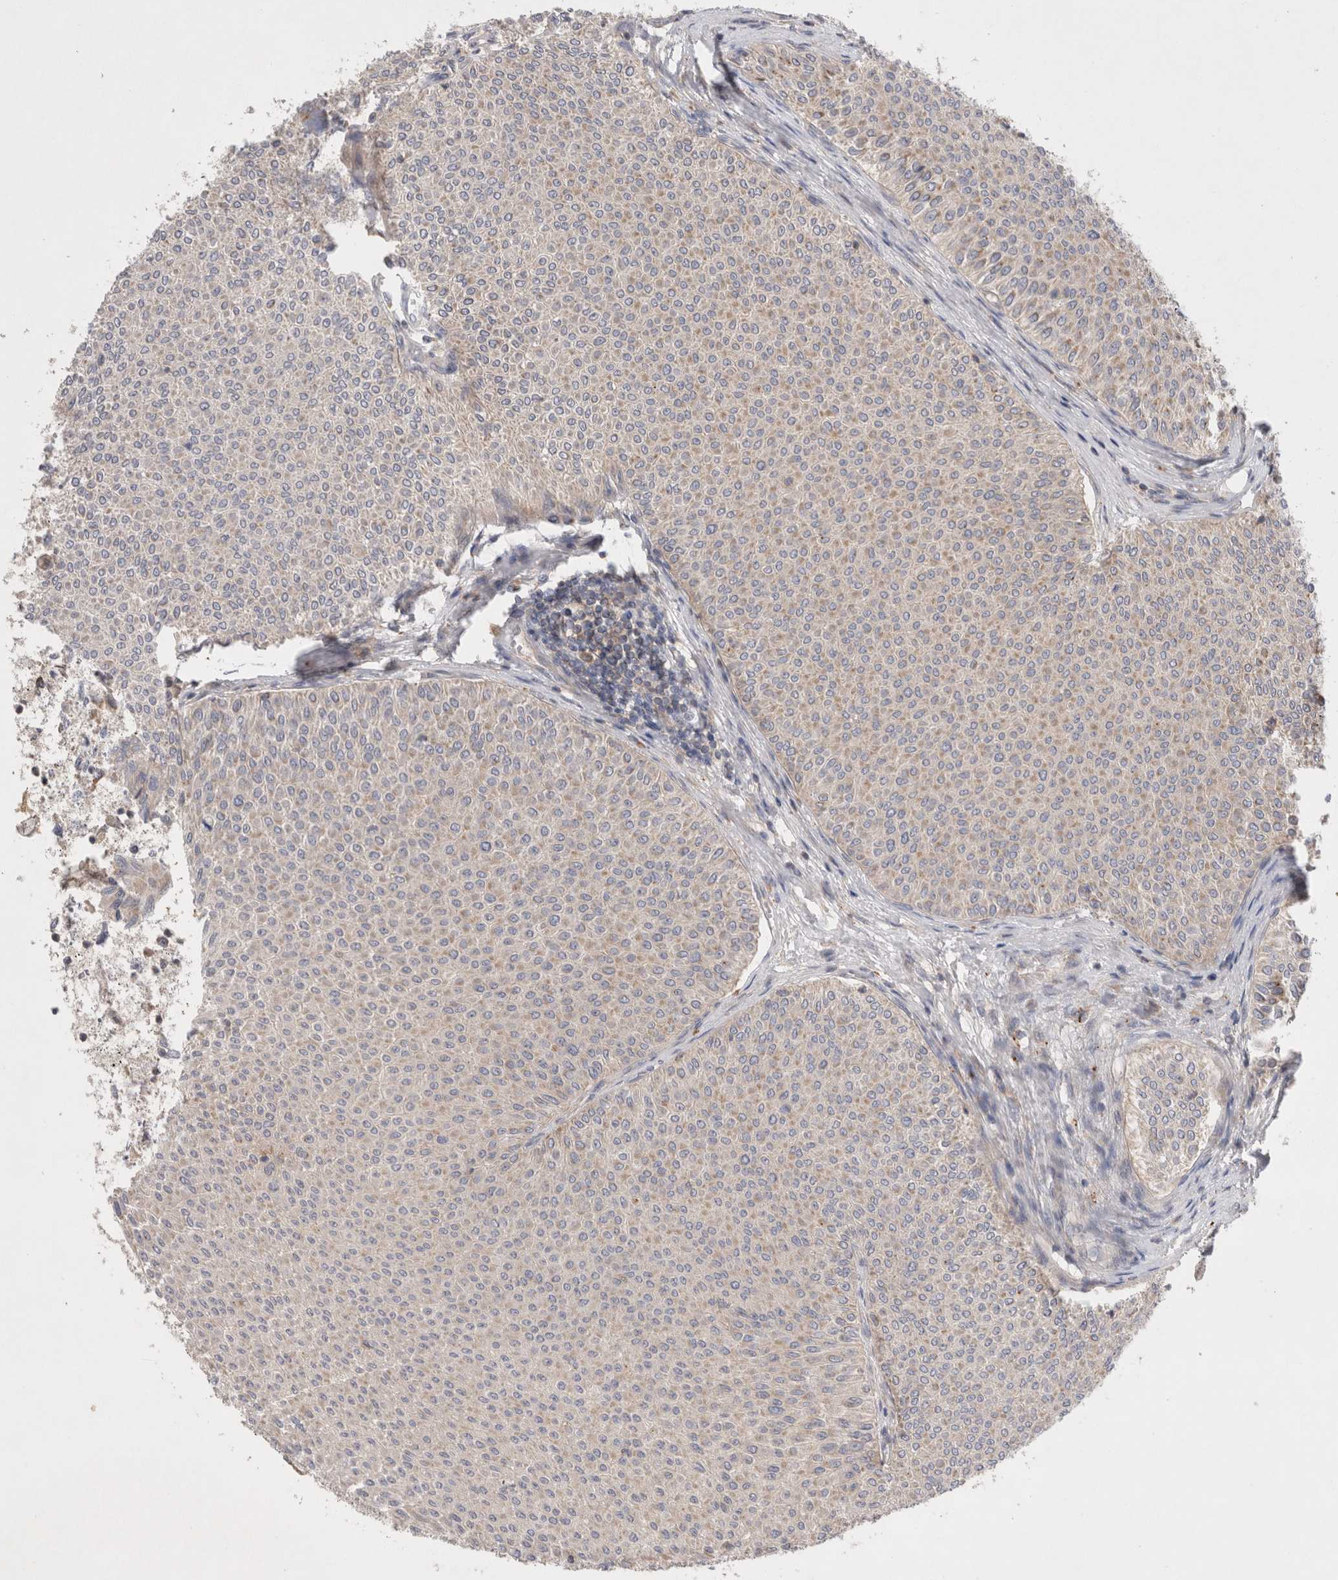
{"staining": {"intensity": "weak", "quantity": "<25%", "location": "cytoplasmic/membranous"}, "tissue": "urothelial cancer", "cell_type": "Tumor cells", "image_type": "cancer", "snomed": [{"axis": "morphology", "description": "Urothelial carcinoma, Low grade"}, {"axis": "topography", "description": "Urinary bladder"}], "caption": "Image shows no protein expression in tumor cells of urothelial carcinoma (low-grade) tissue. The staining is performed using DAB brown chromogen with nuclei counter-stained in using hematoxylin.", "gene": "TBC1D16", "patient": {"sex": "male", "age": 78}}